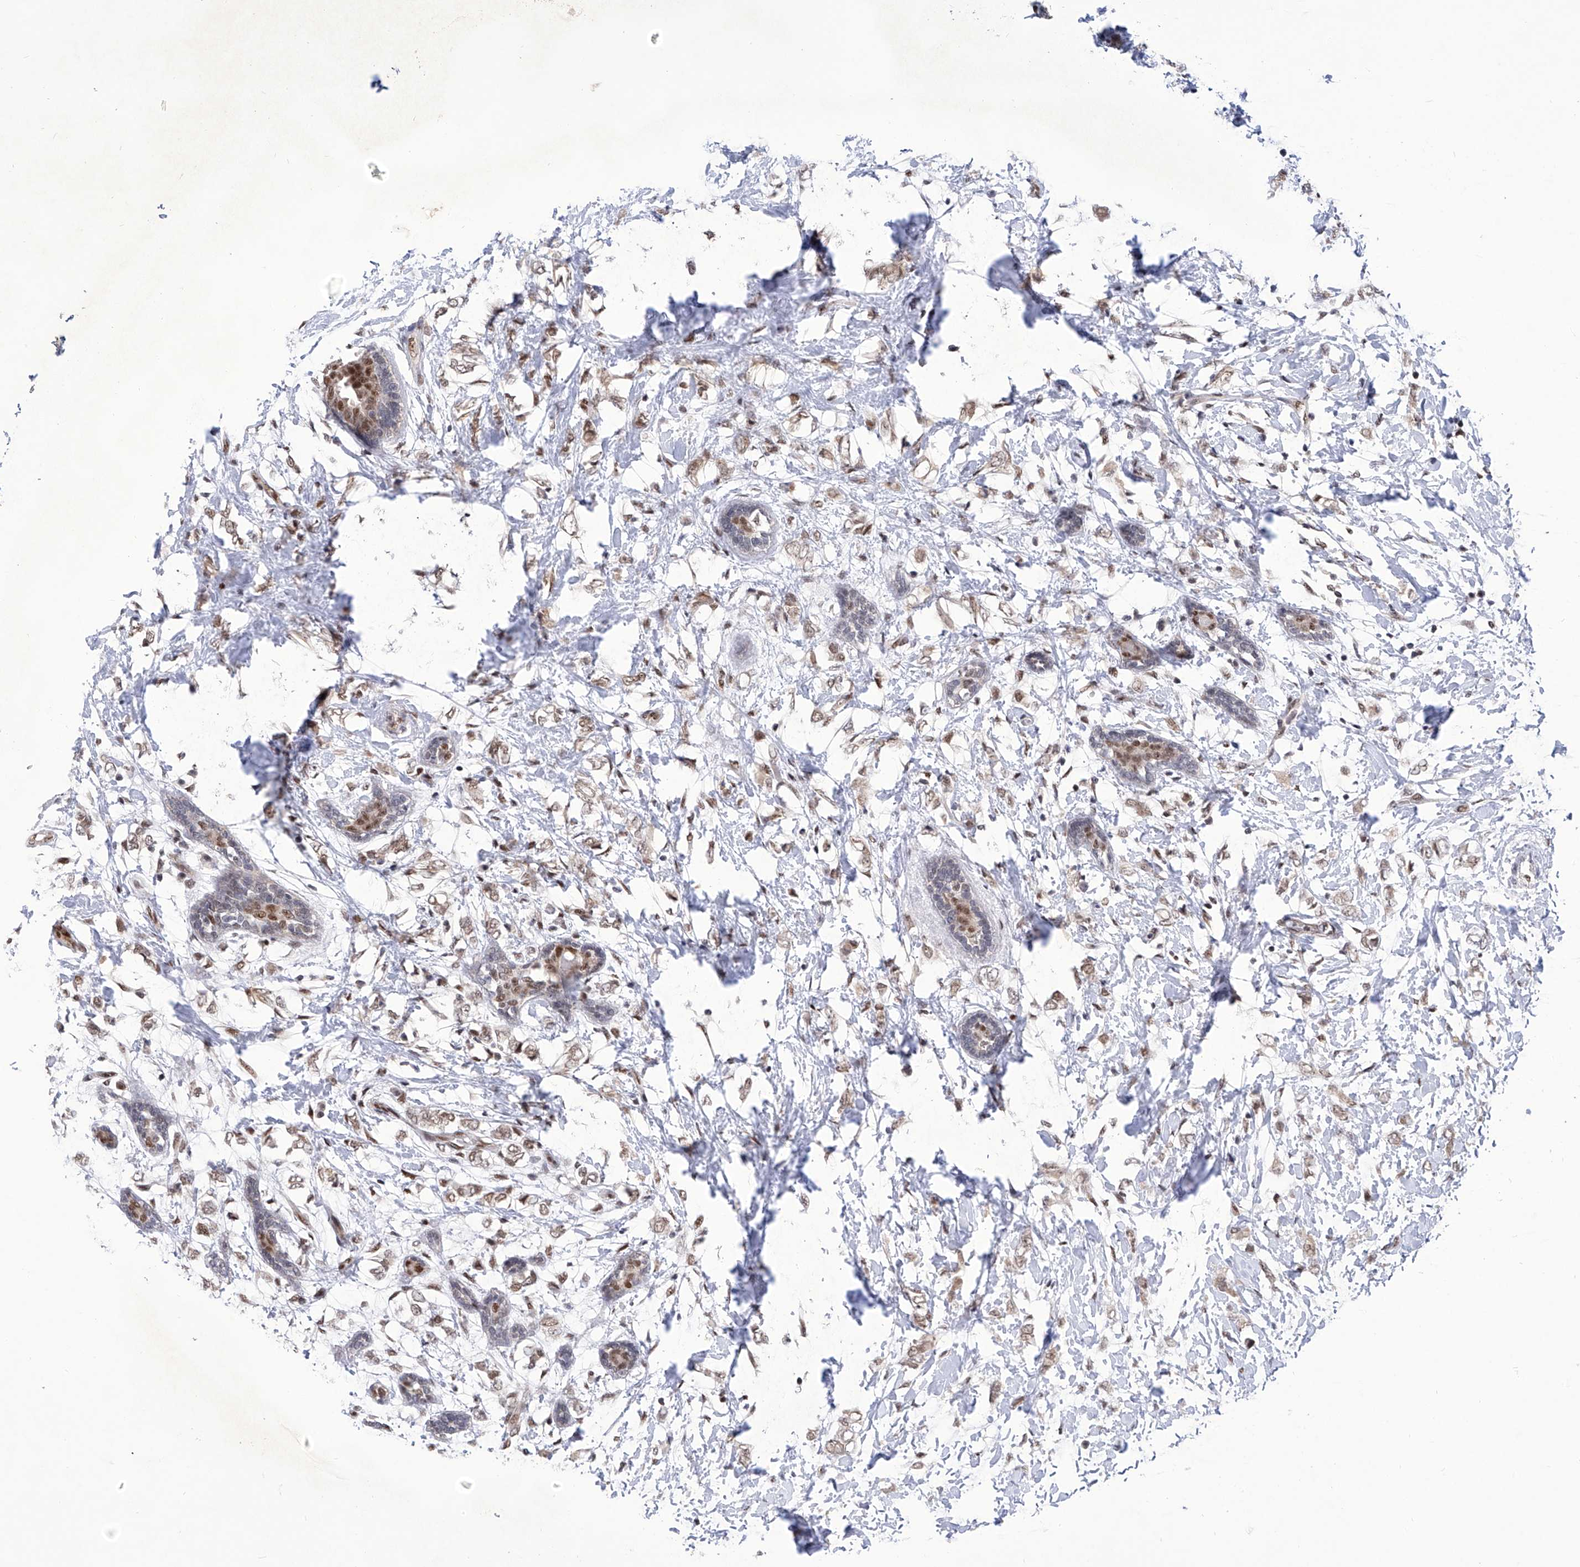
{"staining": {"intensity": "moderate", "quantity": ">75%", "location": "nuclear"}, "tissue": "breast cancer", "cell_type": "Tumor cells", "image_type": "cancer", "snomed": [{"axis": "morphology", "description": "Normal tissue, NOS"}, {"axis": "morphology", "description": "Lobular carcinoma"}, {"axis": "topography", "description": "Breast"}], "caption": "Immunohistochemical staining of lobular carcinoma (breast) exhibits moderate nuclear protein positivity in about >75% of tumor cells.", "gene": "RAD54L", "patient": {"sex": "female", "age": 47}}